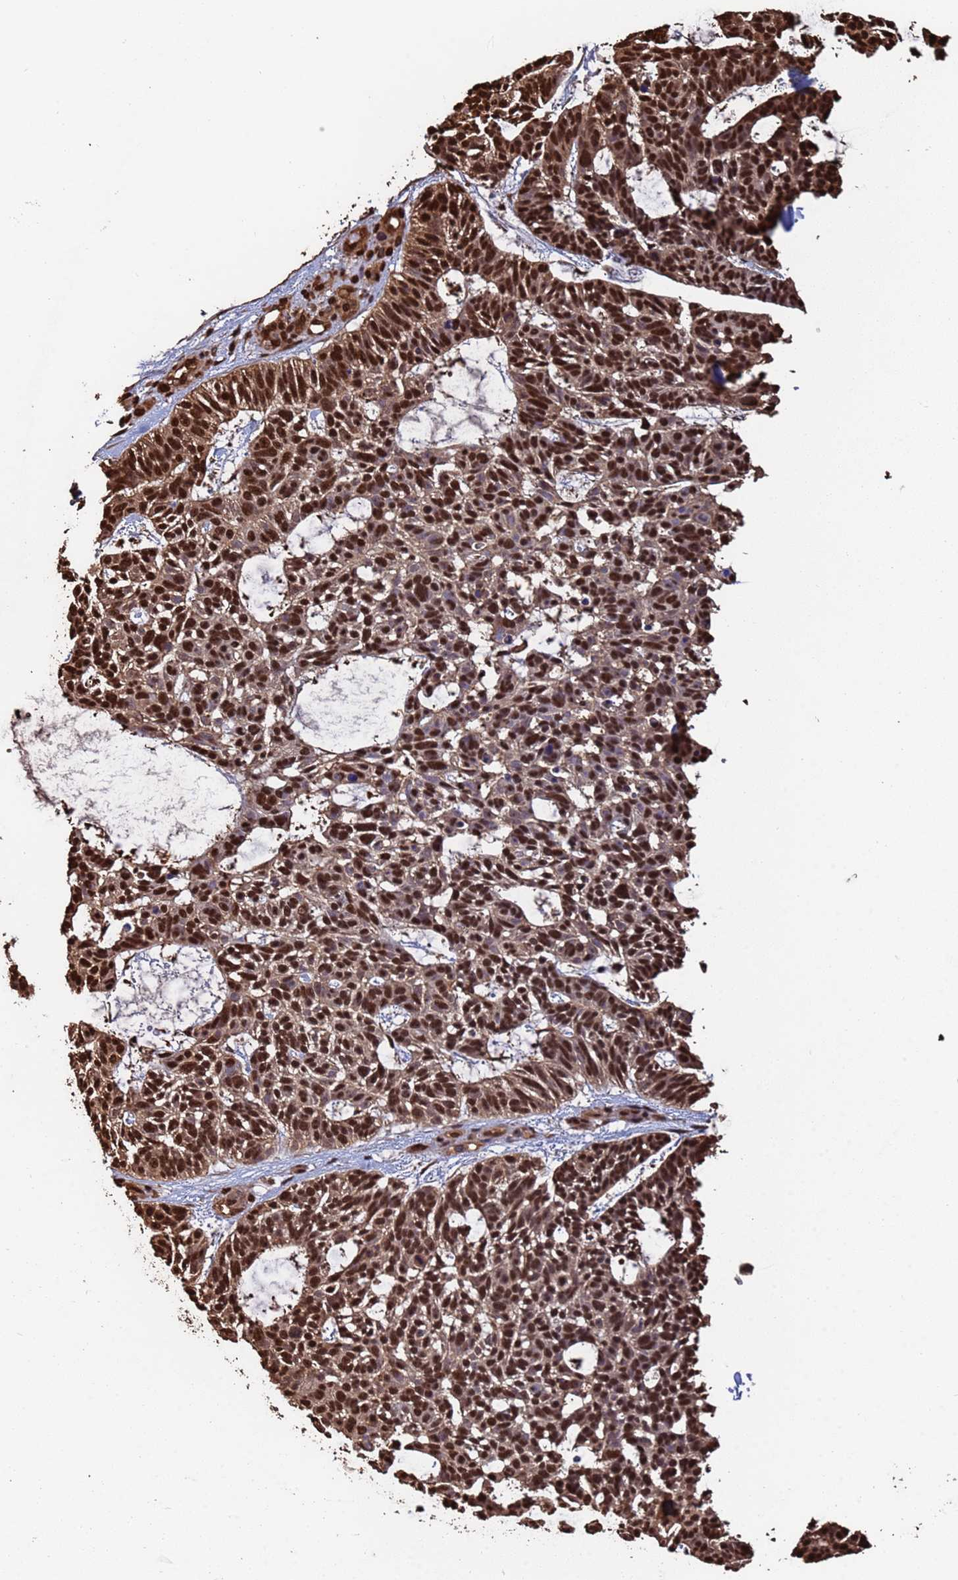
{"staining": {"intensity": "strong", "quantity": ">75%", "location": "nuclear"}, "tissue": "skin cancer", "cell_type": "Tumor cells", "image_type": "cancer", "snomed": [{"axis": "morphology", "description": "Basal cell carcinoma"}, {"axis": "topography", "description": "Skin"}], "caption": "Tumor cells reveal strong nuclear expression in about >75% of cells in skin basal cell carcinoma.", "gene": "SUMO4", "patient": {"sex": "male", "age": 88}}